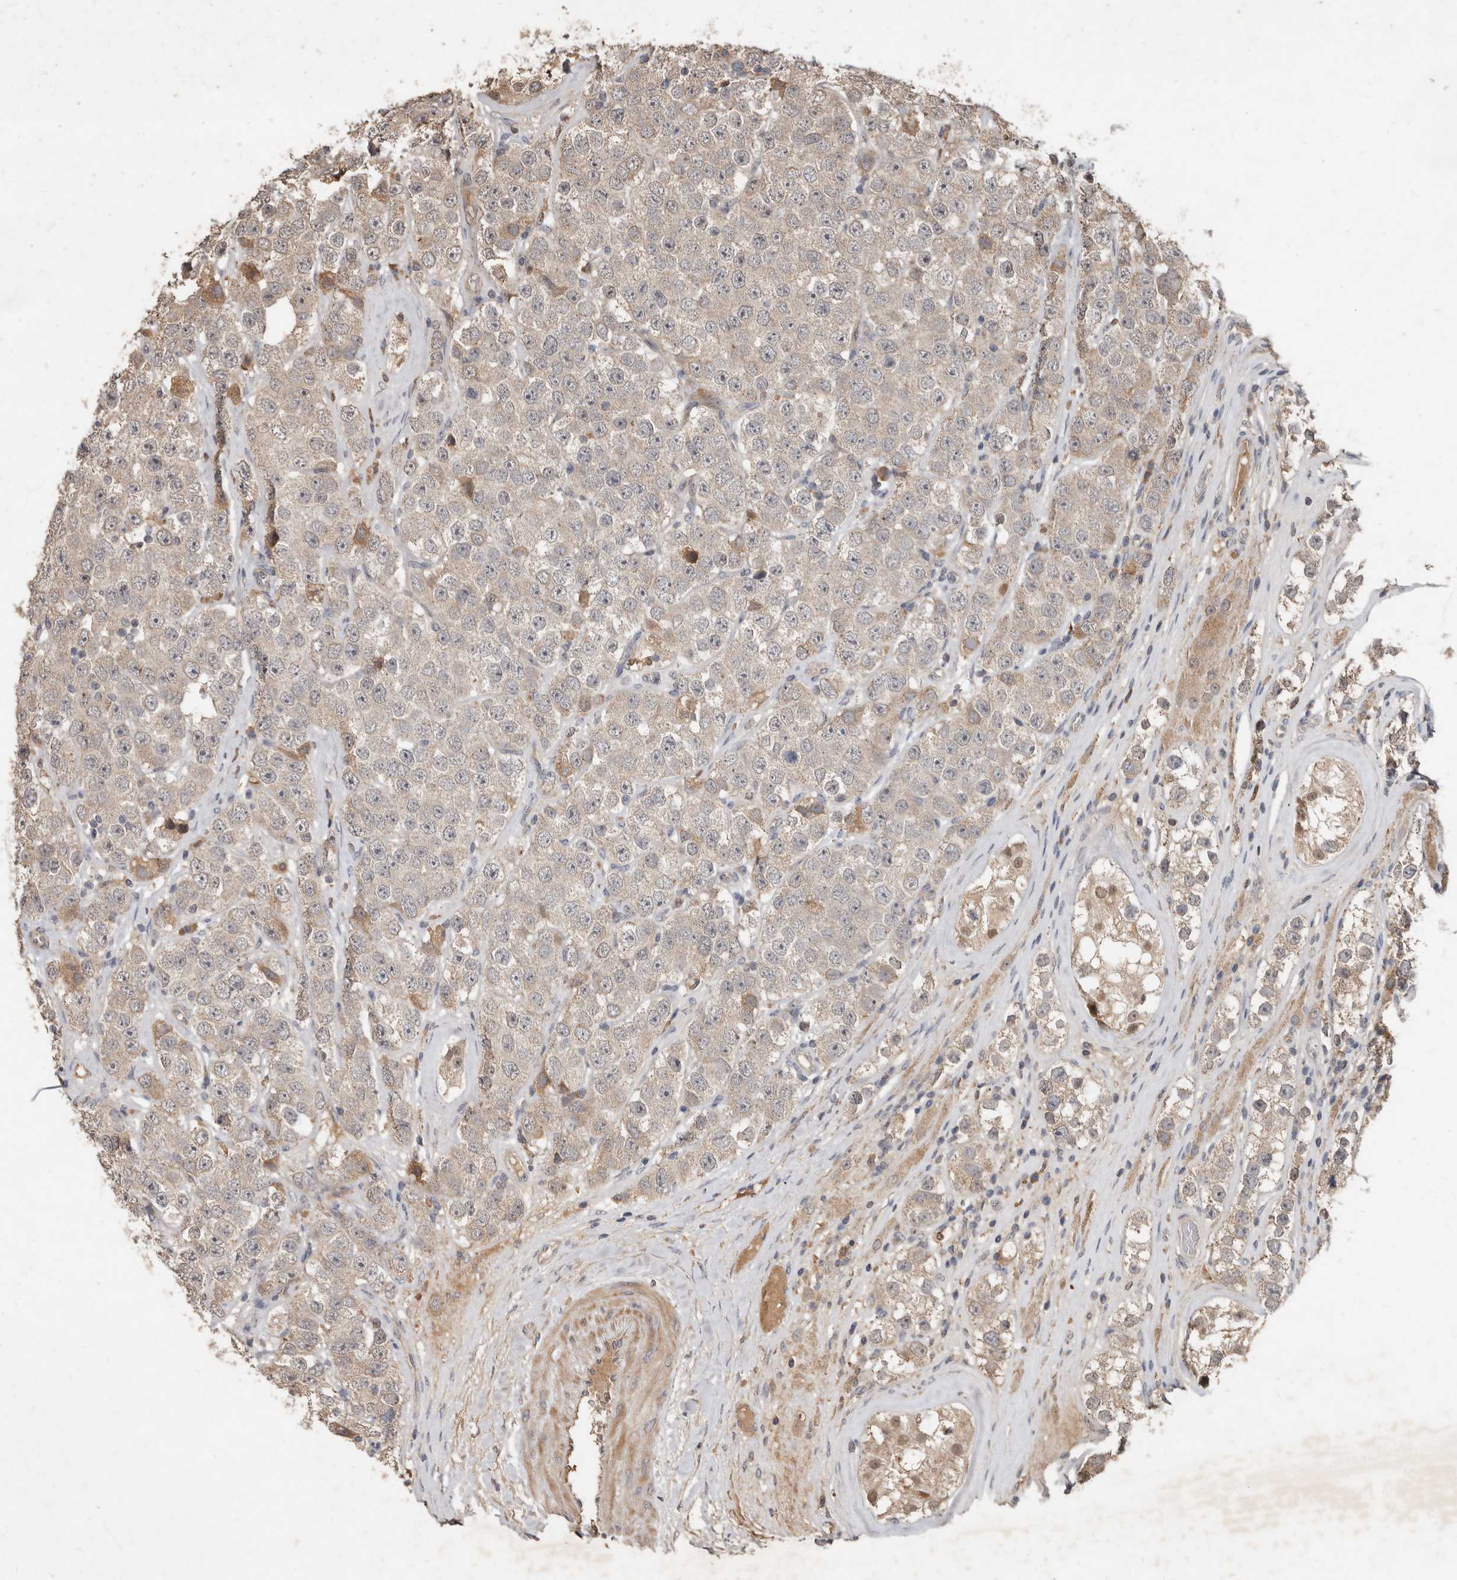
{"staining": {"intensity": "weak", "quantity": "<25%", "location": "cytoplasmic/membranous"}, "tissue": "testis cancer", "cell_type": "Tumor cells", "image_type": "cancer", "snomed": [{"axis": "morphology", "description": "Seminoma, NOS"}, {"axis": "topography", "description": "Testis"}], "caption": "The histopathology image shows no significant positivity in tumor cells of testis cancer (seminoma).", "gene": "KIF26B", "patient": {"sex": "male", "age": 28}}